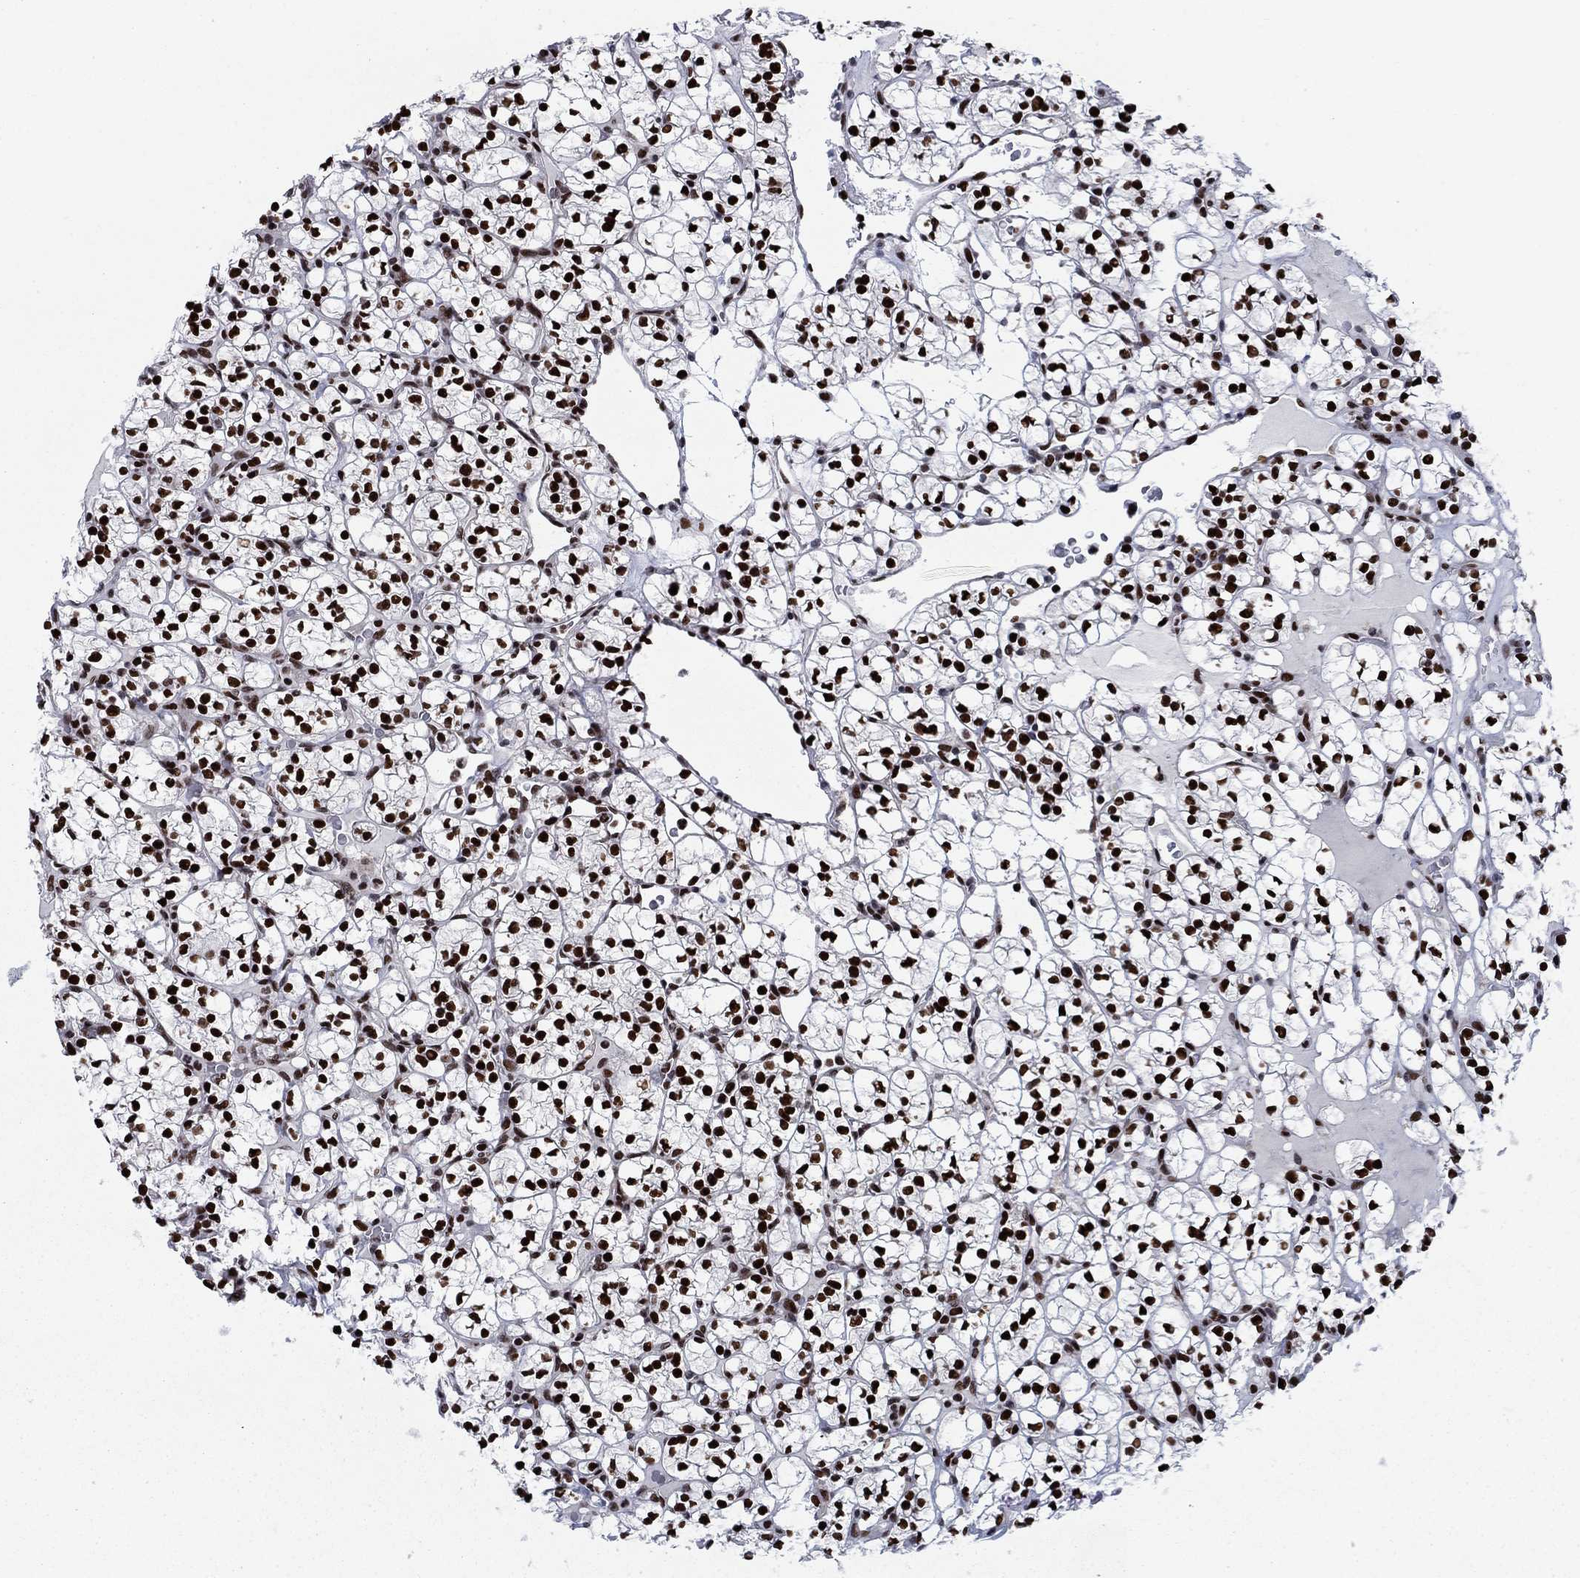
{"staining": {"intensity": "strong", "quantity": ">75%", "location": "nuclear"}, "tissue": "renal cancer", "cell_type": "Tumor cells", "image_type": "cancer", "snomed": [{"axis": "morphology", "description": "Adenocarcinoma, NOS"}, {"axis": "topography", "description": "Kidney"}], "caption": "Adenocarcinoma (renal) tissue displays strong nuclear staining in about >75% of tumor cells", "gene": "RPRD1B", "patient": {"sex": "female", "age": 89}}